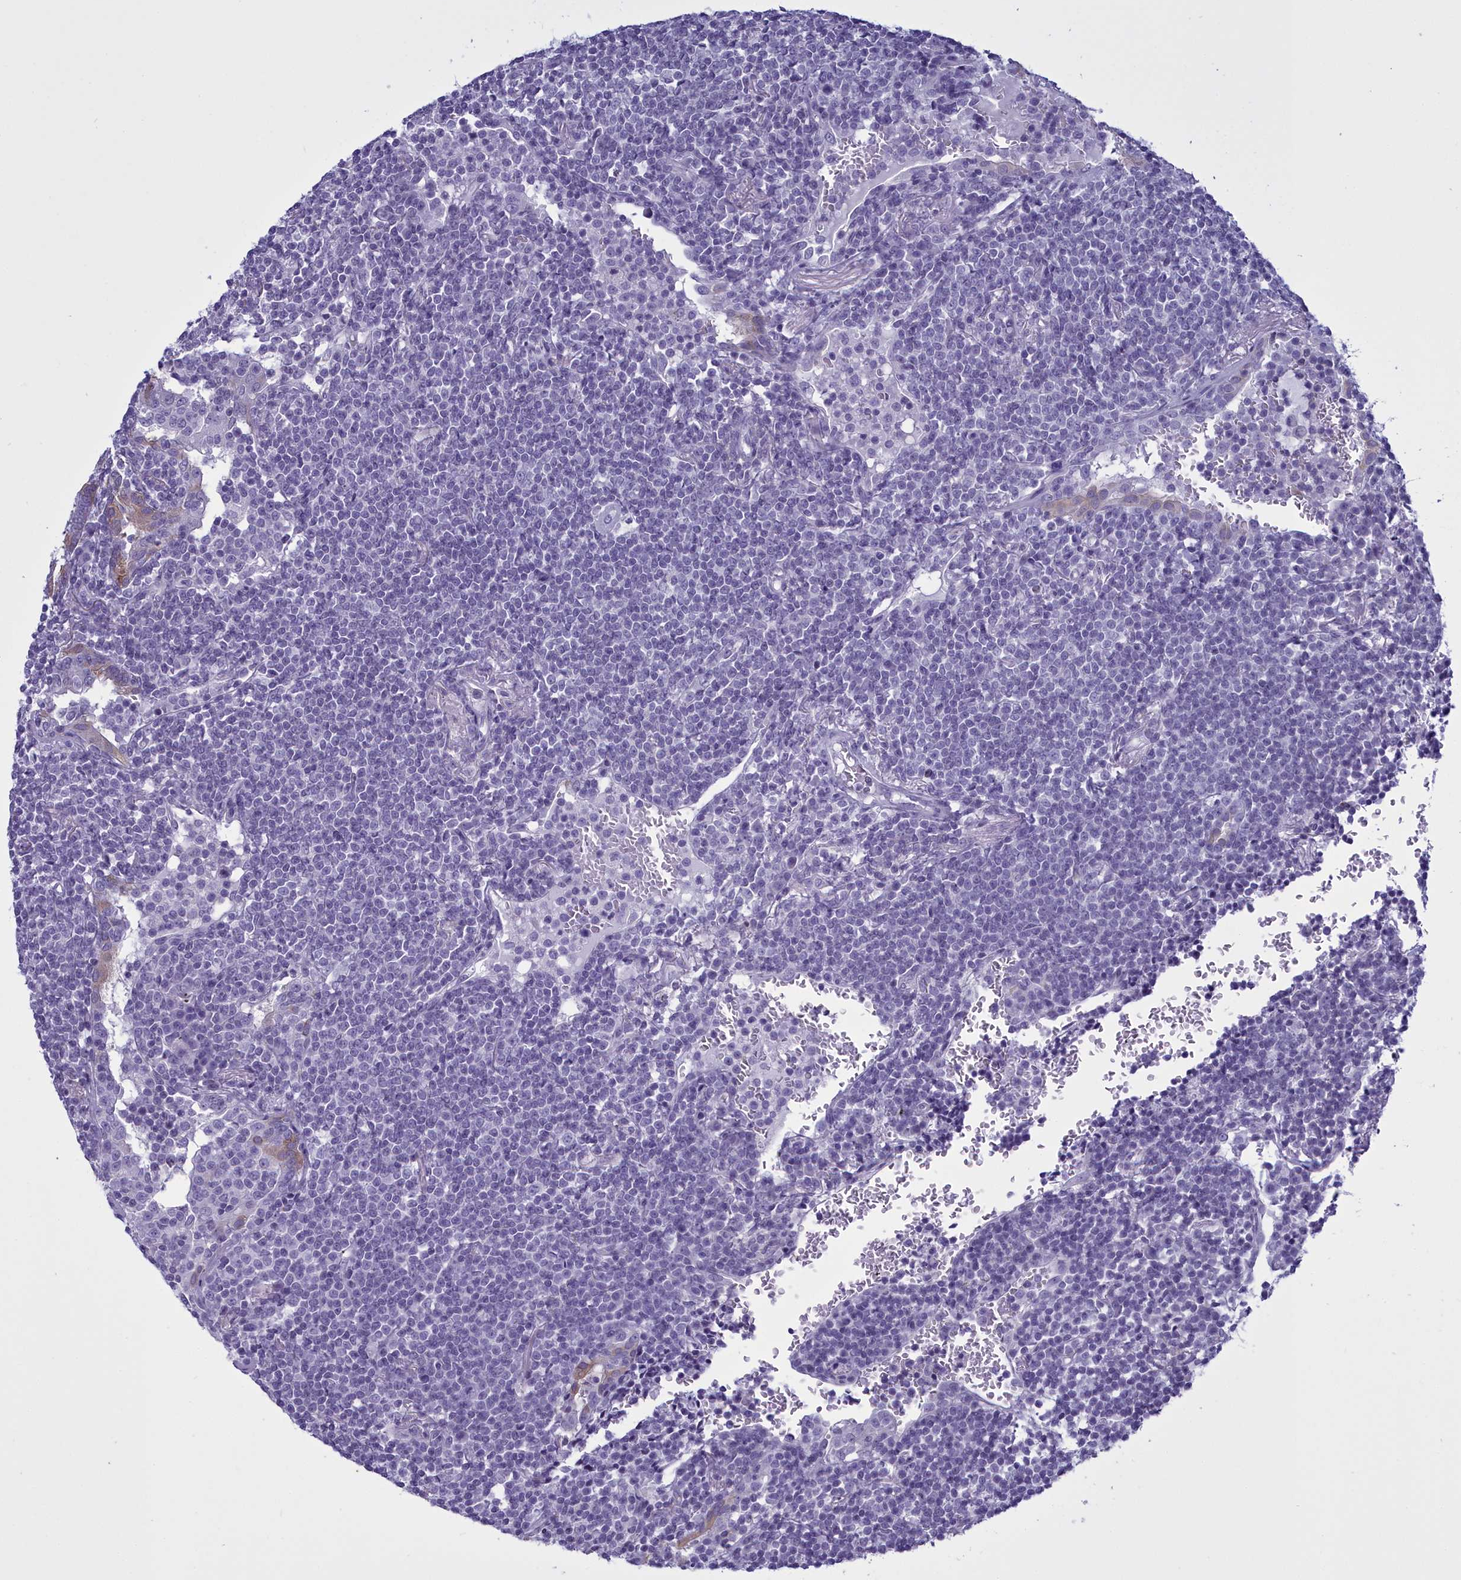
{"staining": {"intensity": "negative", "quantity": "none", "location": "none"}, "tissue": "lymphoma", "cell_type": "Tumor cells", "image_type": "cancer", "snomed": [{"axis": "morphology", "description": "Malignant lymphoma, non-Hodgkin's type, Low grade"}, {"axis": "topography", "description": "Lung"}], "caption": "There is no significant expression in tumor cells of low-grade malignant lymphoma, non-Hodgkin's type.", "gene": "MAP6", "patient": {"sex": "female", "age": 71}}